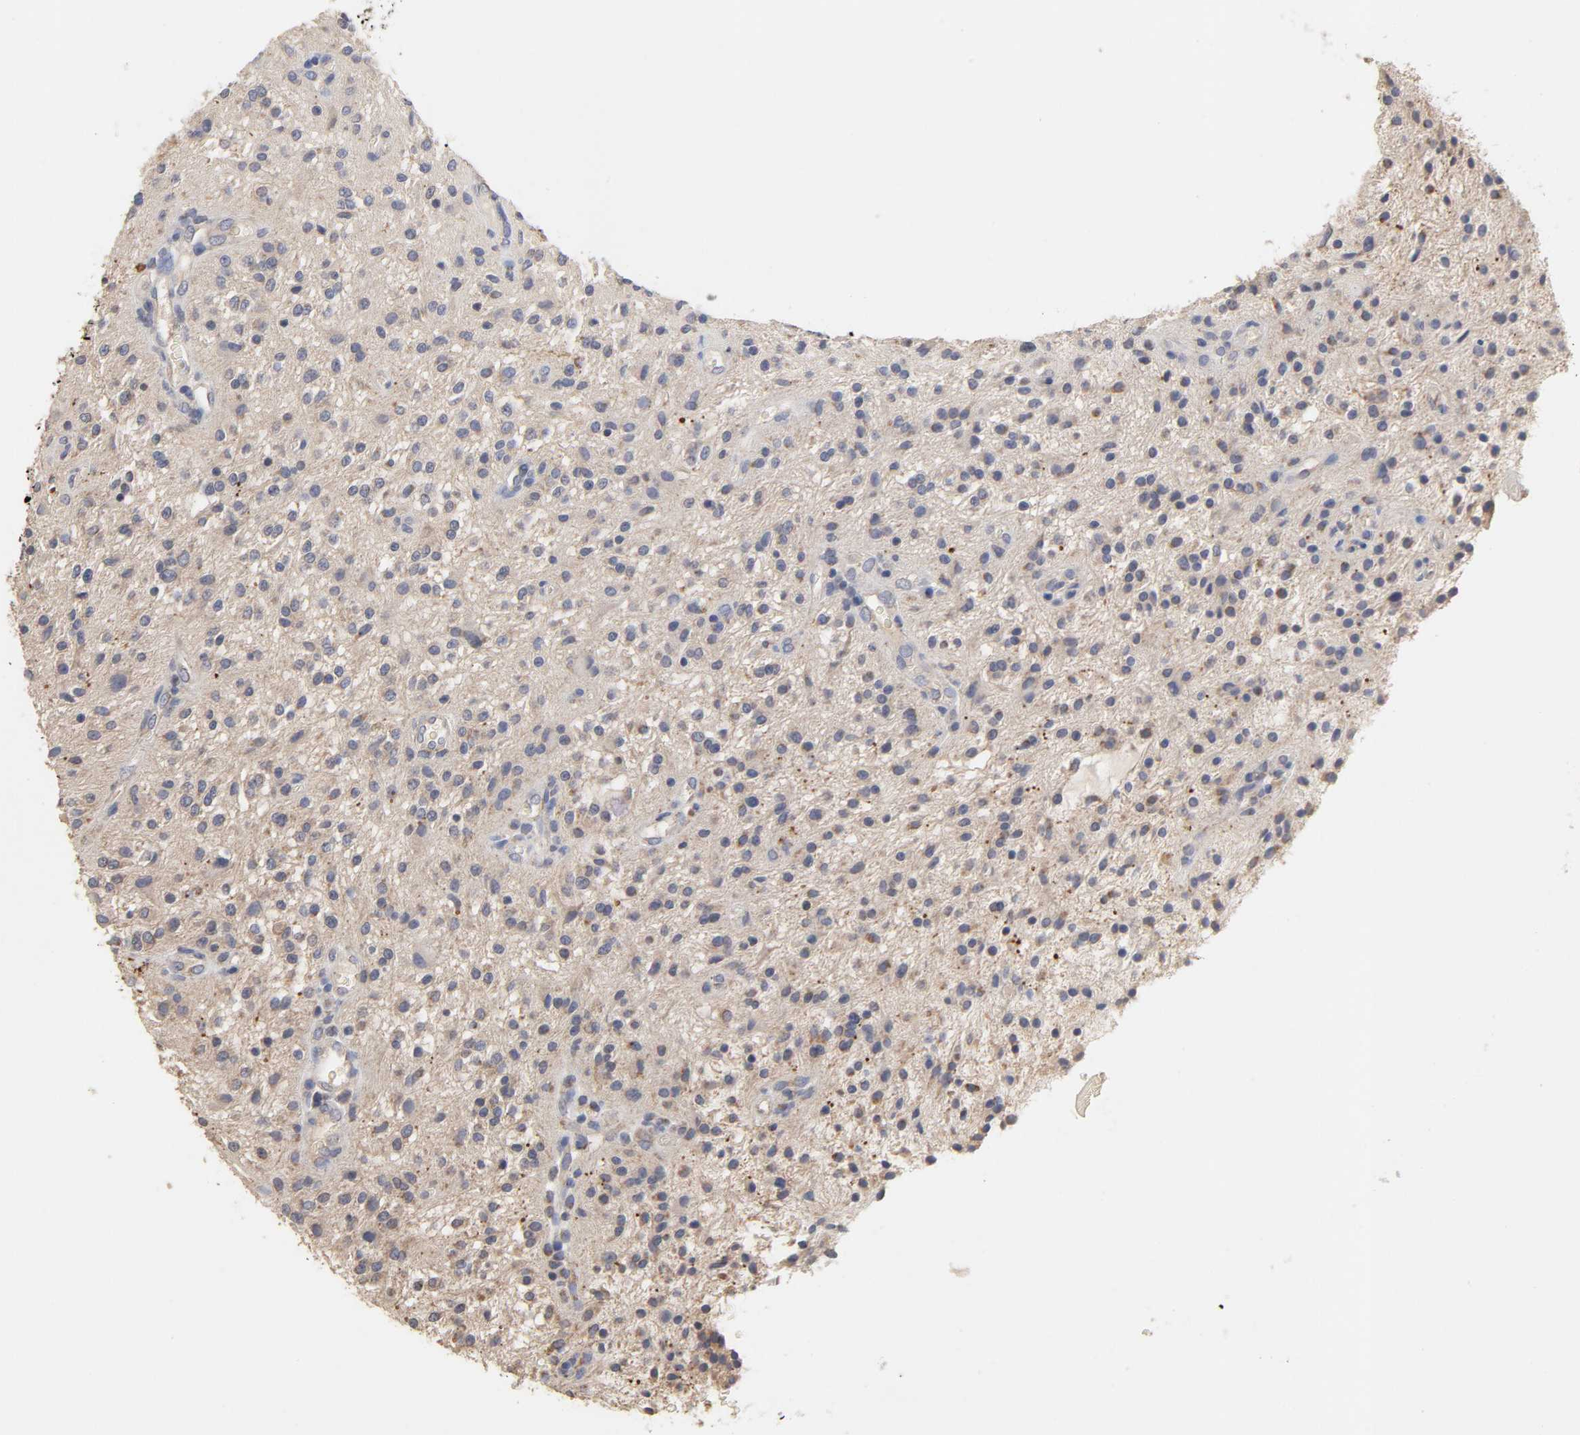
{"staining": {"intensity": "weak", "quantity": "<25%", "location": "cytoplasmic/membranous"}, "tissue": "glioma", "cell_type": "Tumor cells", "image_type": "cancer", "snomed": [{"axis": "morphology", "description": "Glioma, malignant, NOS"}, {"axis": "topography", "description": "Cerebellum"}], "caption": "Immunohistochemistry micrograph of human glioma stained for a protein (brown), which shows no expression in tumor cells. (Stains: DAB immunohistochemistry with hematoxylin counter stain, Microscopy: brightfield microscopy at high magnification).", "gene": "CYCS", "patient": {"sex": "female", "age": 10}}